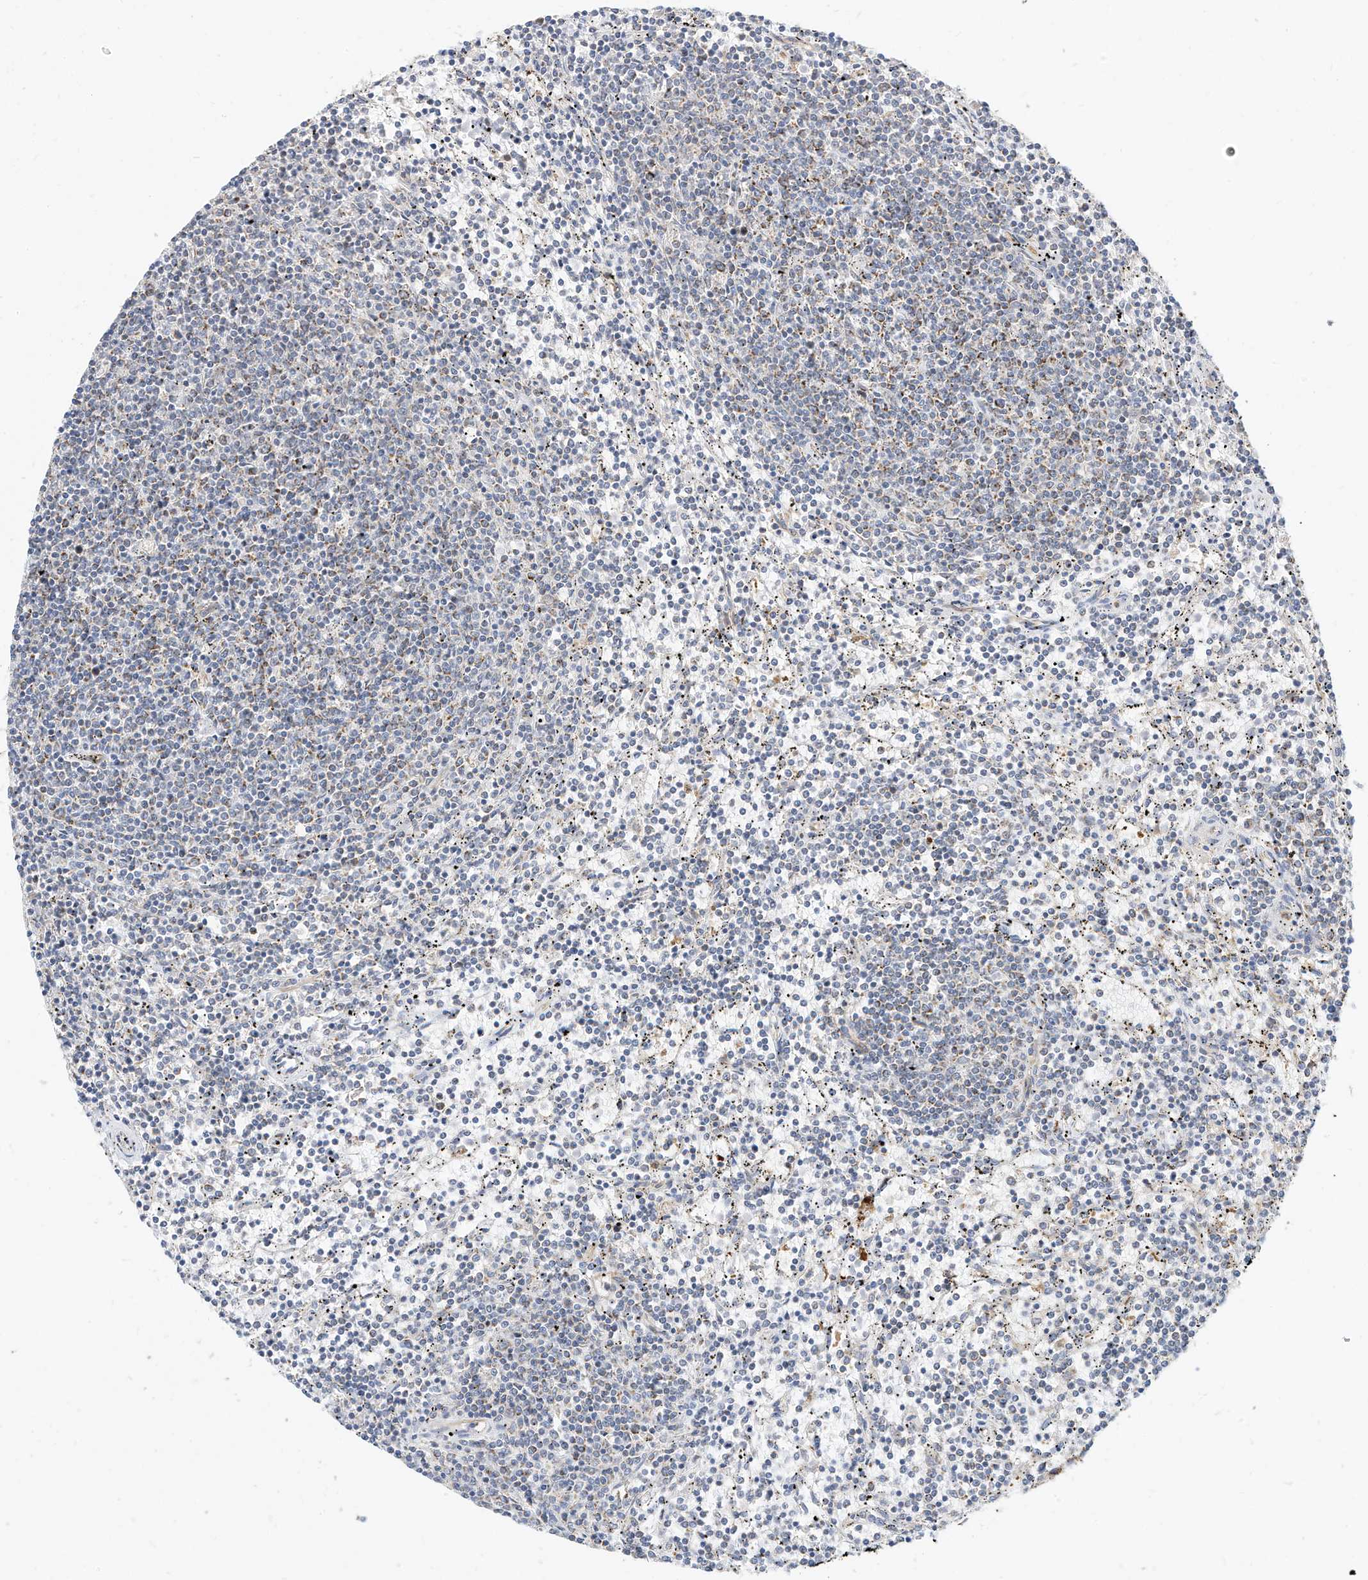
{"staining": {"intensity": "negative", "quantity": "none", "location": "none"}, "tissue": "lymphoma", "cell_type": "Tumor cells", "image_type": "cancer", "snomed": [{"axis": "morphology", "description": "Malignant lymphoma, non-Hodgkin's type, Low grade"}, {"axis": "topography", "description": "Spleen"}], "caption": "The IHC image has no significant staining in tumor cells of lymphoma tissue.", "gene": "RHOH", "patient": {"sex": "female", "age": 50}}